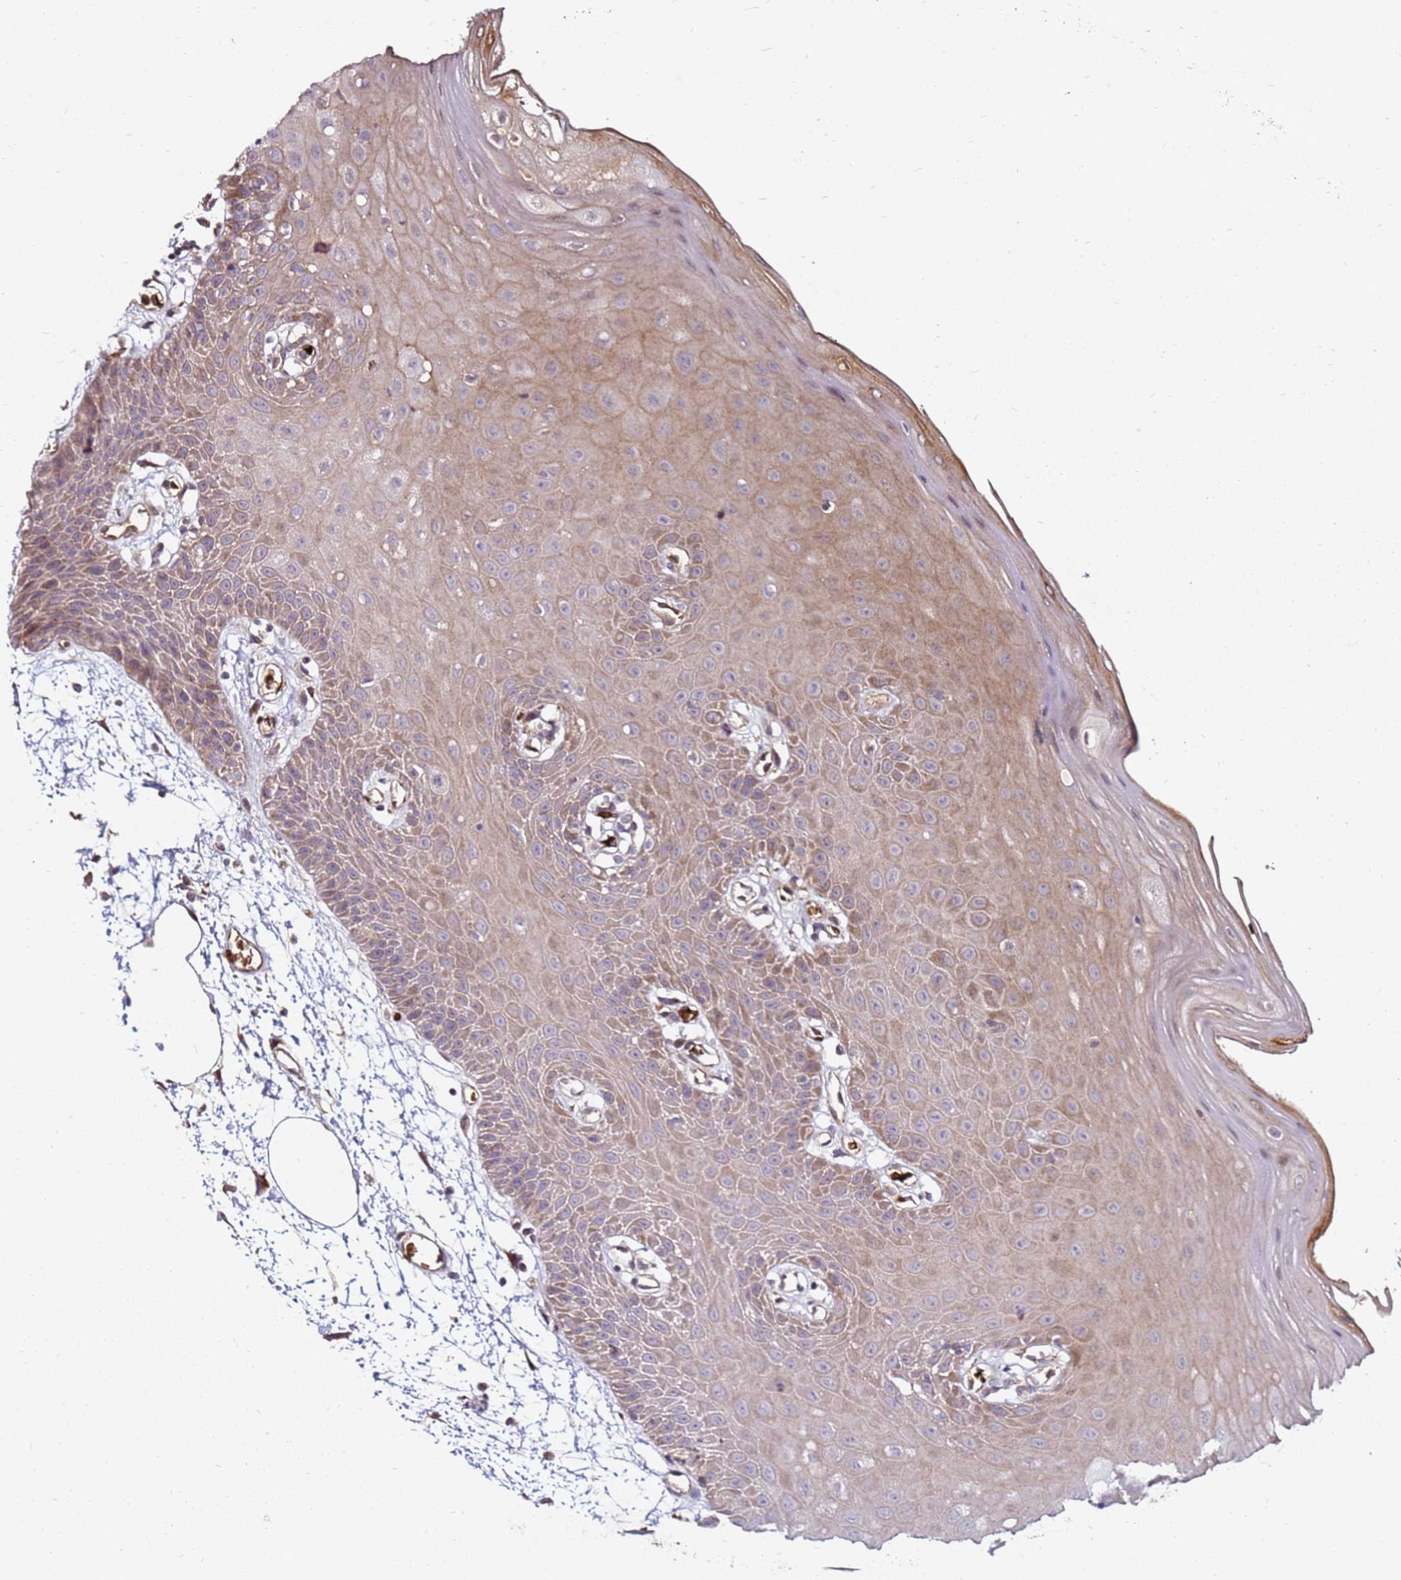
{"staining": {"intensity": "moderate", "quantity": "25%-75%", "location": "cytoplasmic/membranous"}, "tissue": "oral mucosa", "cell_type": "Squamous epithelial cells", "image_type": "normal", "snomed": [{"axis": "morphology", "description": "Normal tissue, NOS"}, {"axis": "topography", "description": "Oral tissue"}, {"axis": "topography", "description": "Tounge, NOS"}], "caption": "Unremarkable oral mucosa was stained to show a protein in brown. There is medium levels of moderate cytoplasmic/membranous expression in about 25%-75% of squamous epithelial cells. (DAB (3,3'-diaminobenzidine) = brown stain, brightfield microscopy at high magnification).", "gene": "RNF11", "patient": {"sex": "female", "age": 59}}